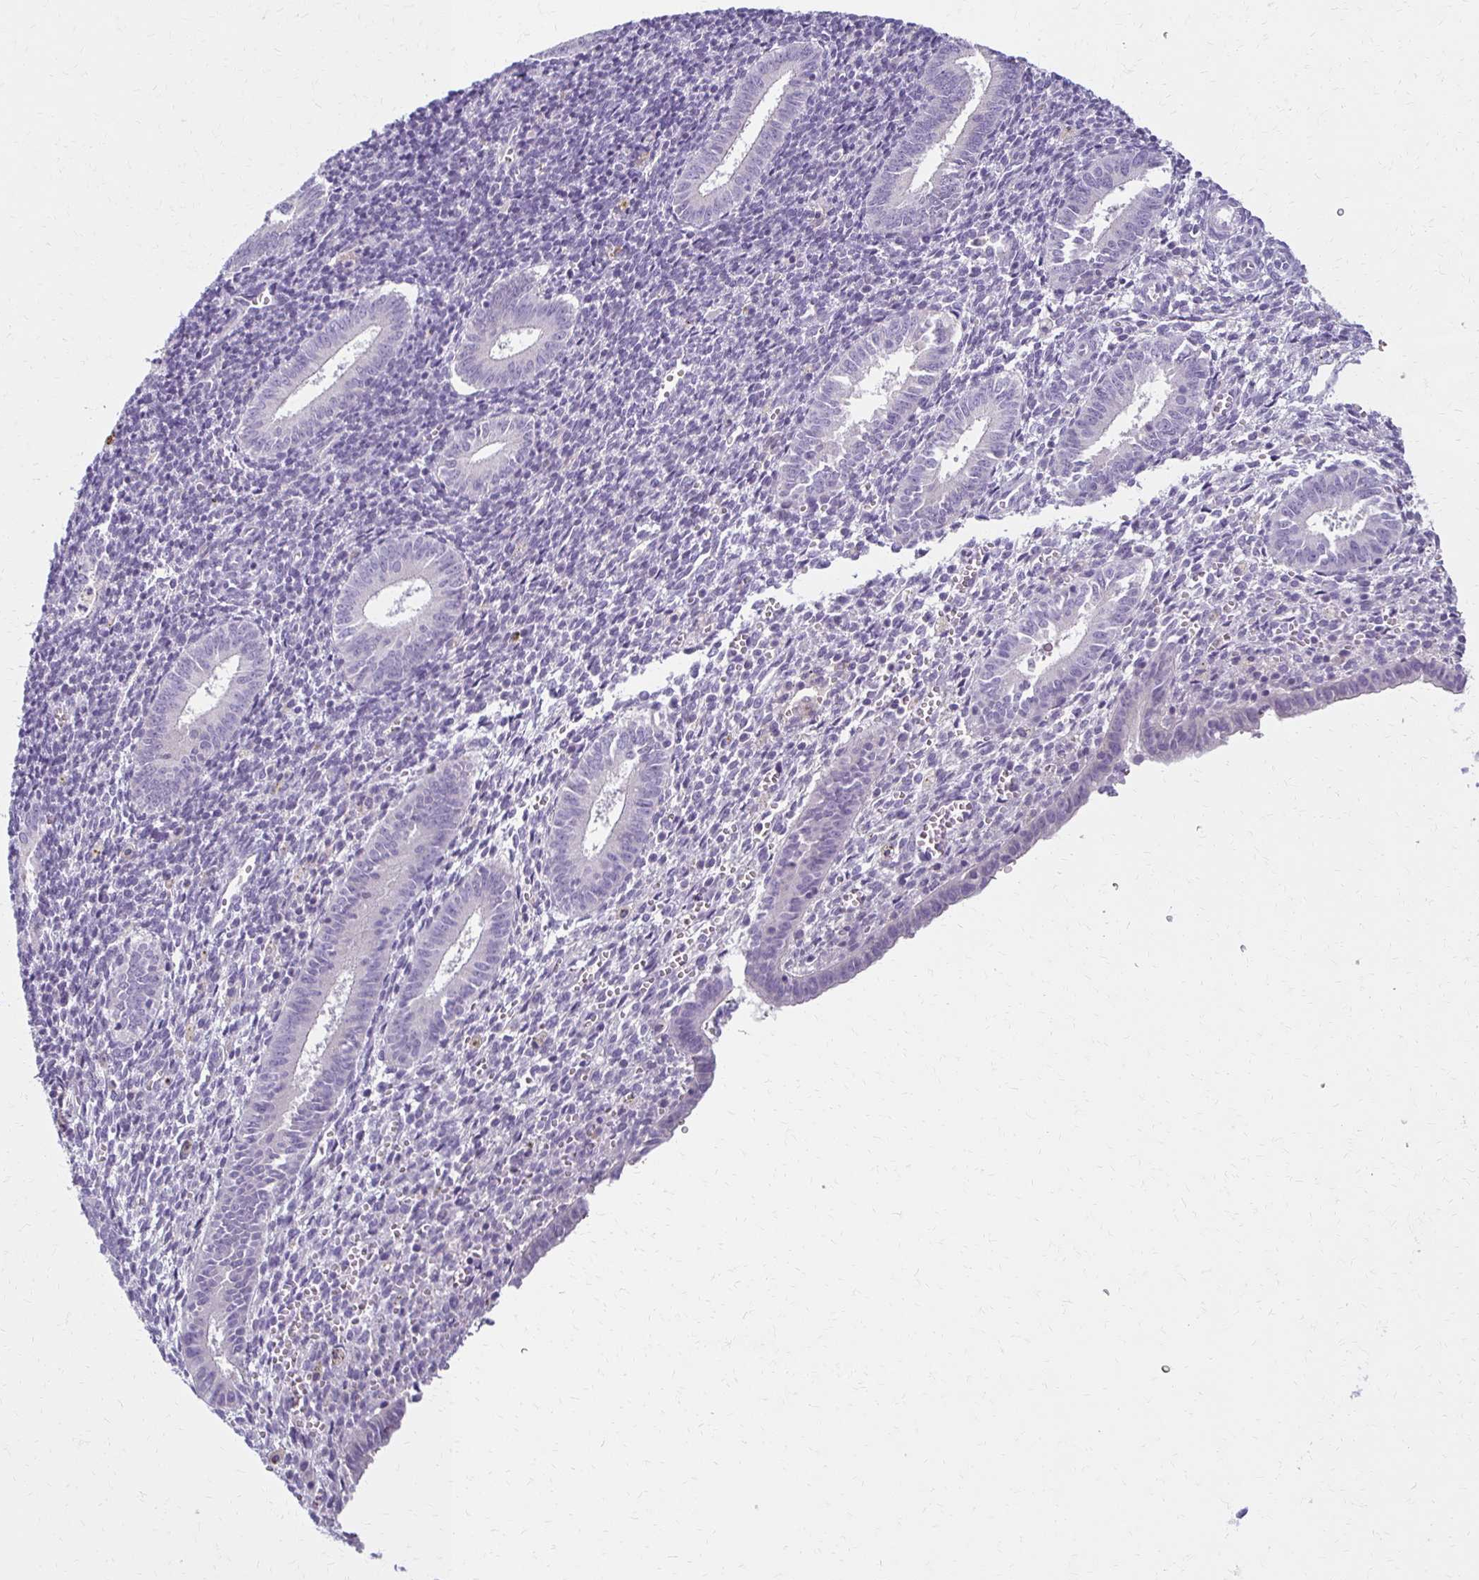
{"staining": {"intensity": "negative", "quantity": "none", "location": "none"}, "tissue": "endometrium", "cell_type": "Cells in endometrial stroma", "image_type": "normal", "snomed": [{"axis": "morphology", "description": "Normal tissue, NOS"}, {"axis": "topography", "description": "Endometrium"}], "caption": "Image shows no protein positivity in cells in endometrial stroma of benign endometrium. Brightfield microscopy of immunohistochemistry (IHC) stained with DAB (3,3'-diaminobenzidine) (brown) and hematoxylin (blue), captured at high magnification.", "gene": "BBS12", "patient": {"sex": "female", "age": 25}}